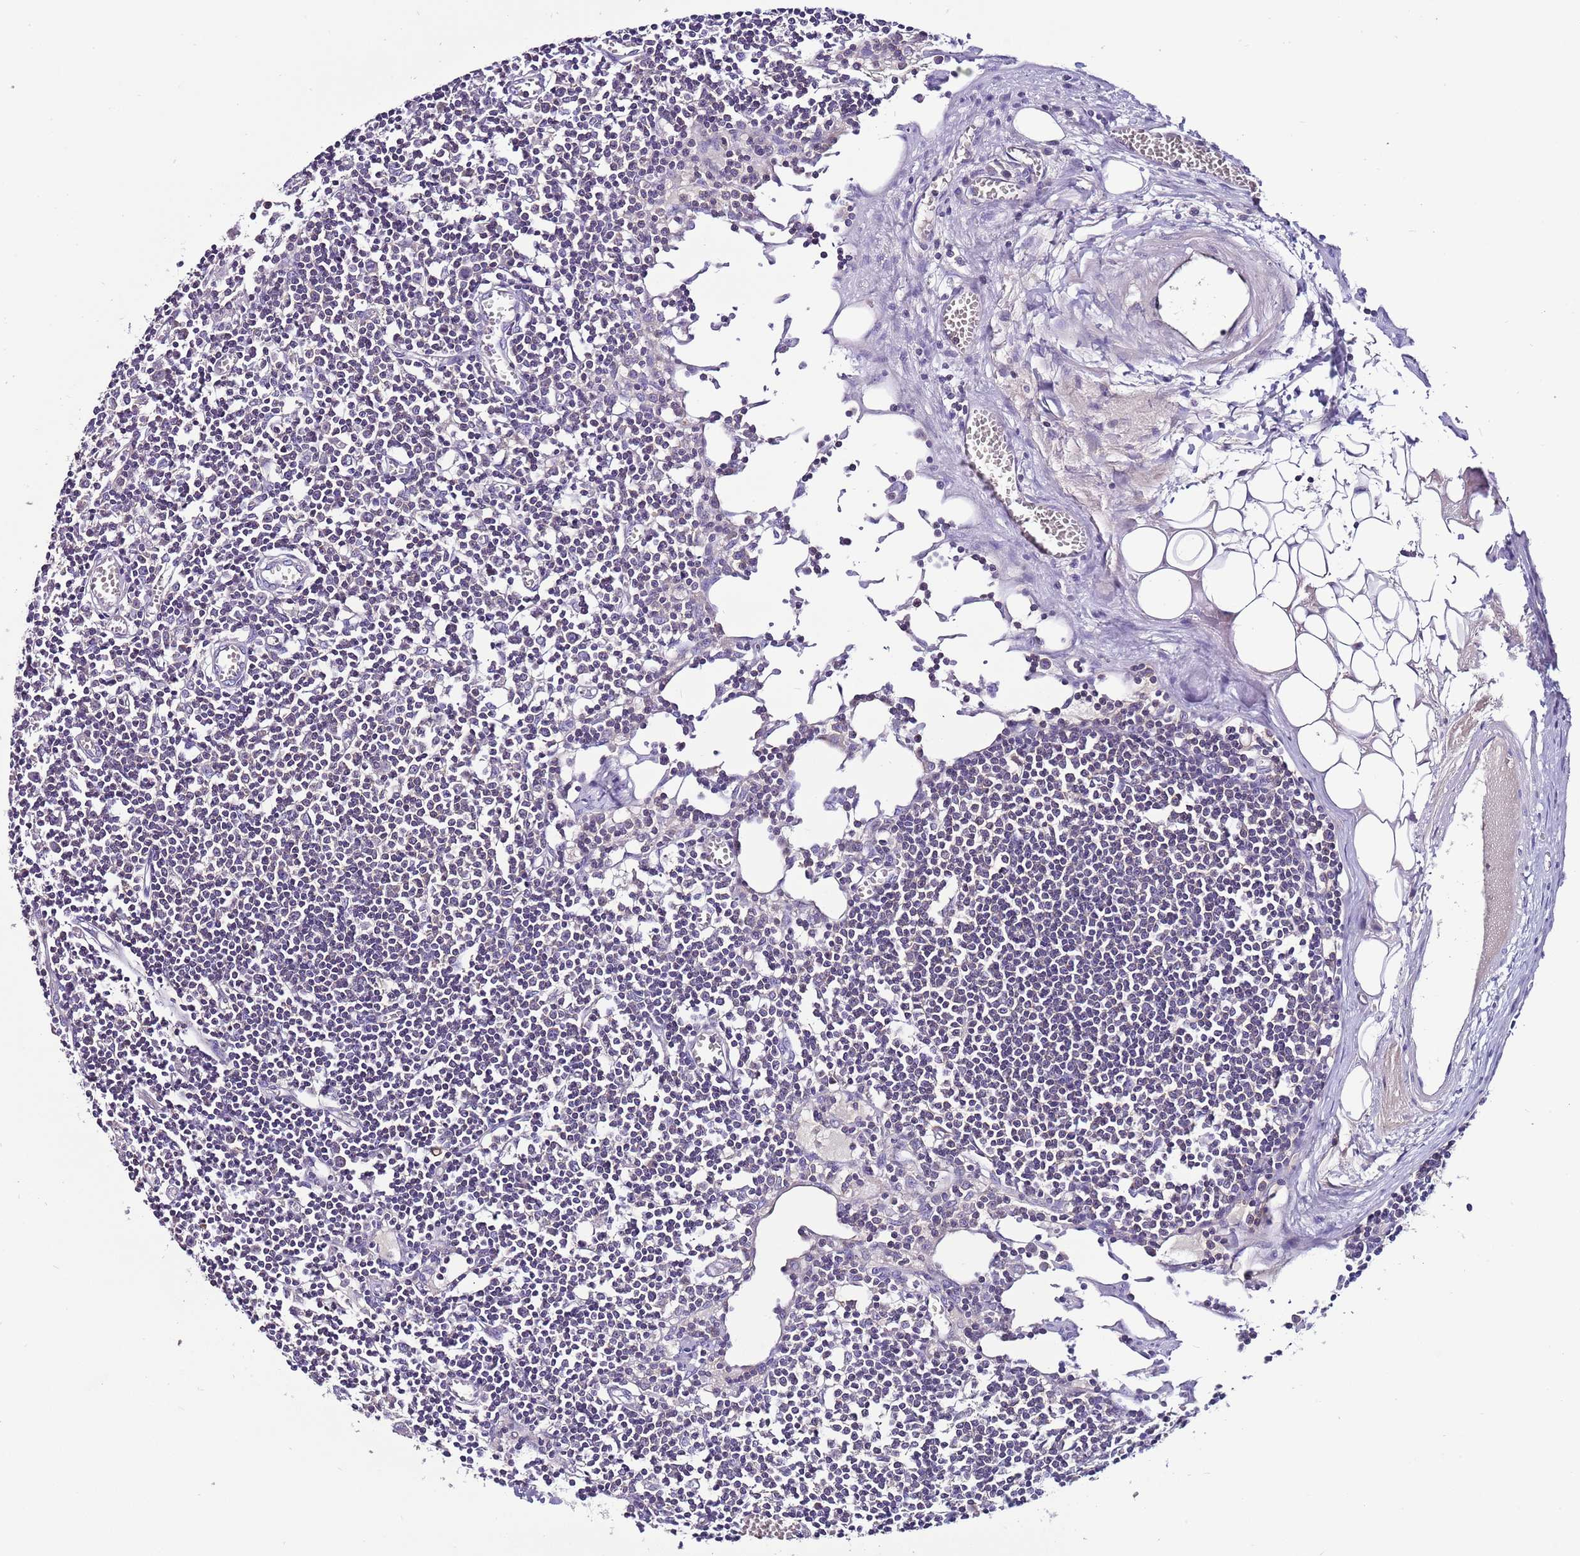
{"staining": {"intensity": "negative", "quantity": "none", "location": "none"}, "tissue": "lymph node", "cell_type": "Germinal center cells", "image_type": "normal", "snomed": [{"axis": "morphology", "description": "Normal tissue, NOS"}, {"axis": "topography", "description": "Lymph node"}], "caption": "High power microscopy photomicrograph of an IHC micrograph of normal lymph node, revealing no significant expression in germinal center cells.", "gene": "IGIP", "patient": {"sex": "female", "age": 11}}